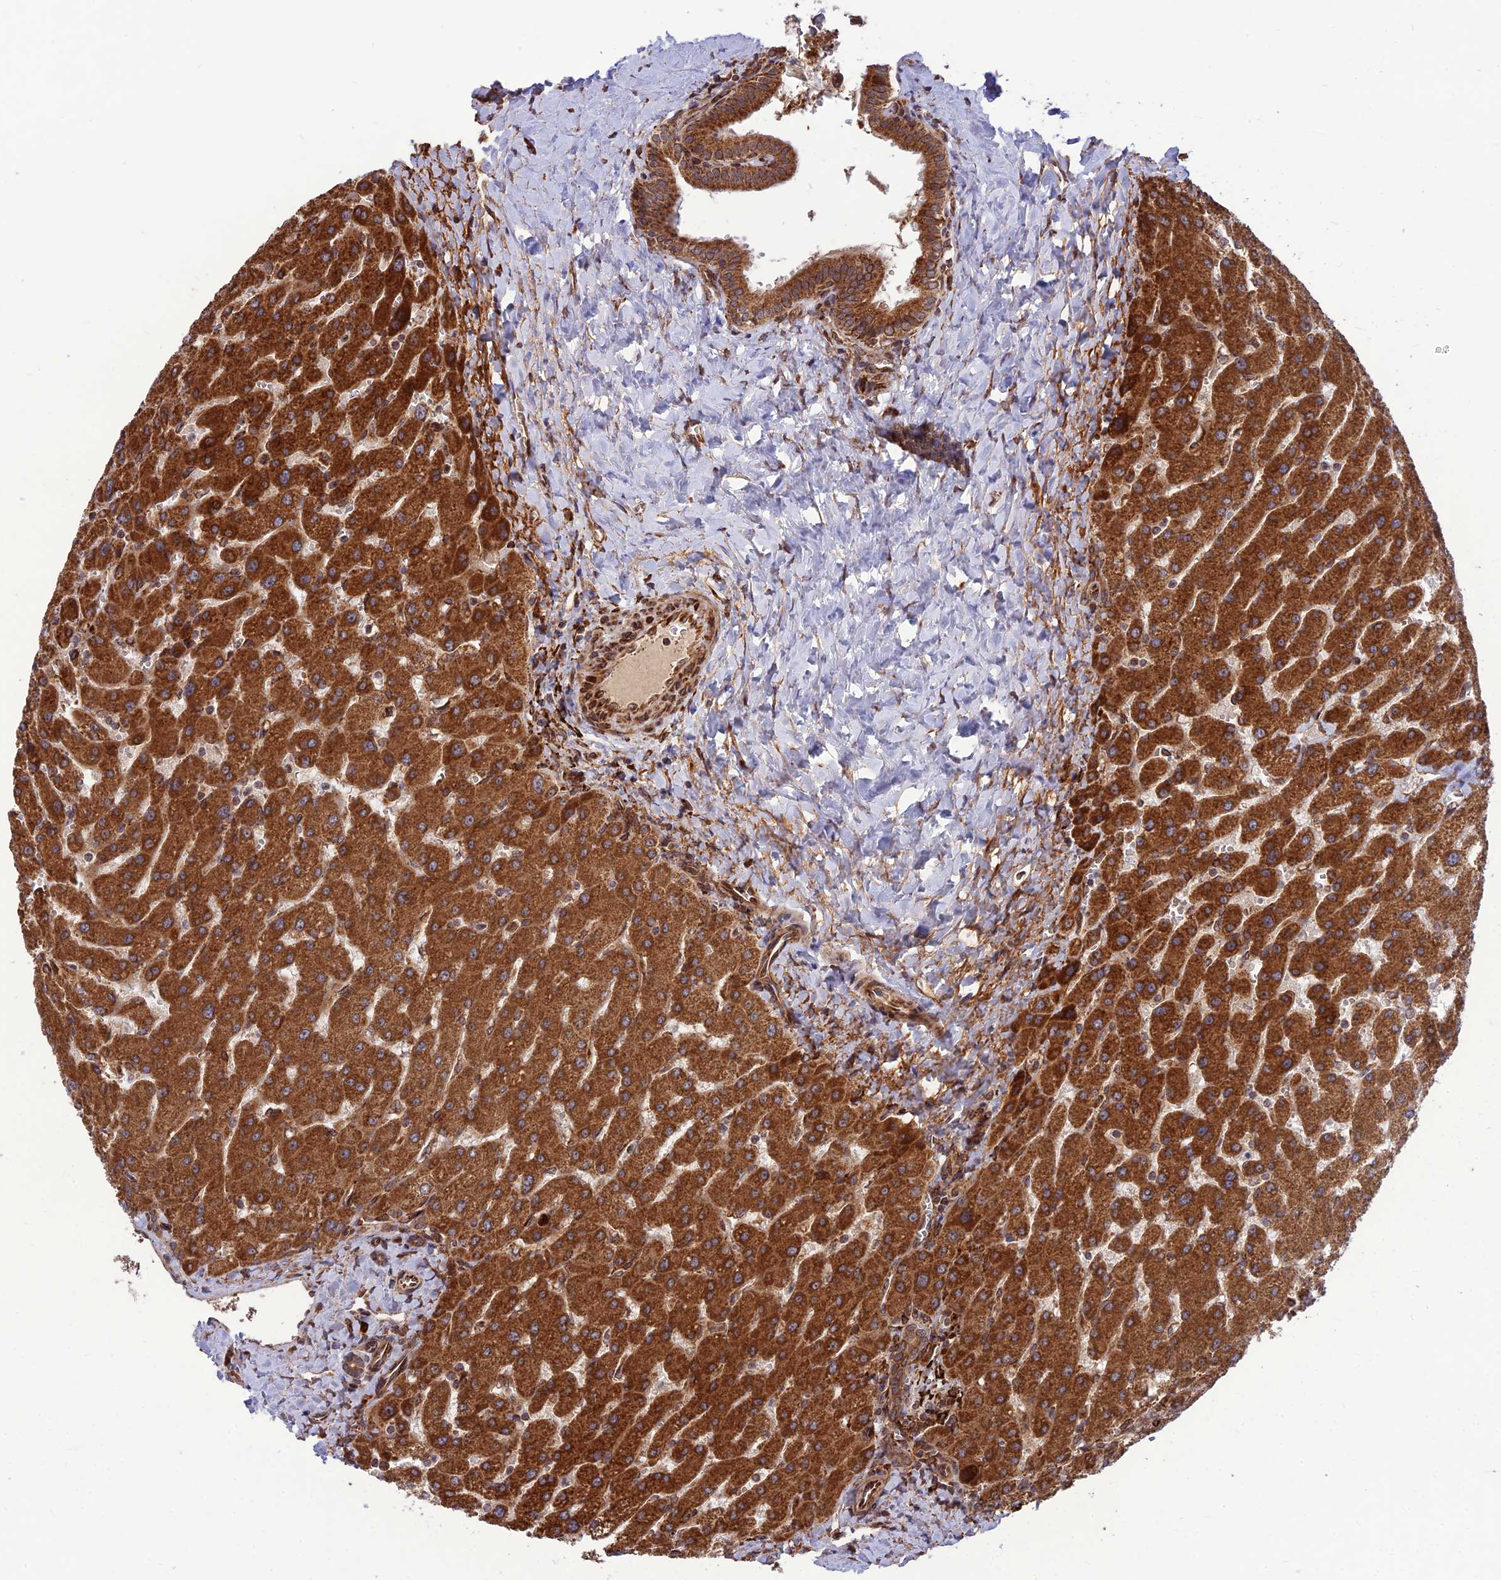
{"staining": {"intensity": "strong", "quantity": ">75%", "location": "cytoplasmic/membranous"}, "tissue": "liver", "cell_type": "Cholangiocytes", "image_type": "normal", "snomed": [{"axis": "morphology", "description": "Normal tissue, NOS"}, {"axis": "topography", "description": "Liver"}], "caption": "Benign liver reveals strong cytoplasmic/membranous positivity in approximately >75% of cholangiocytes (IHC, brightfield microscopy, high magnification)..", "gene": "CRTAP", "patient": {"sex": "male", "age": 55}}